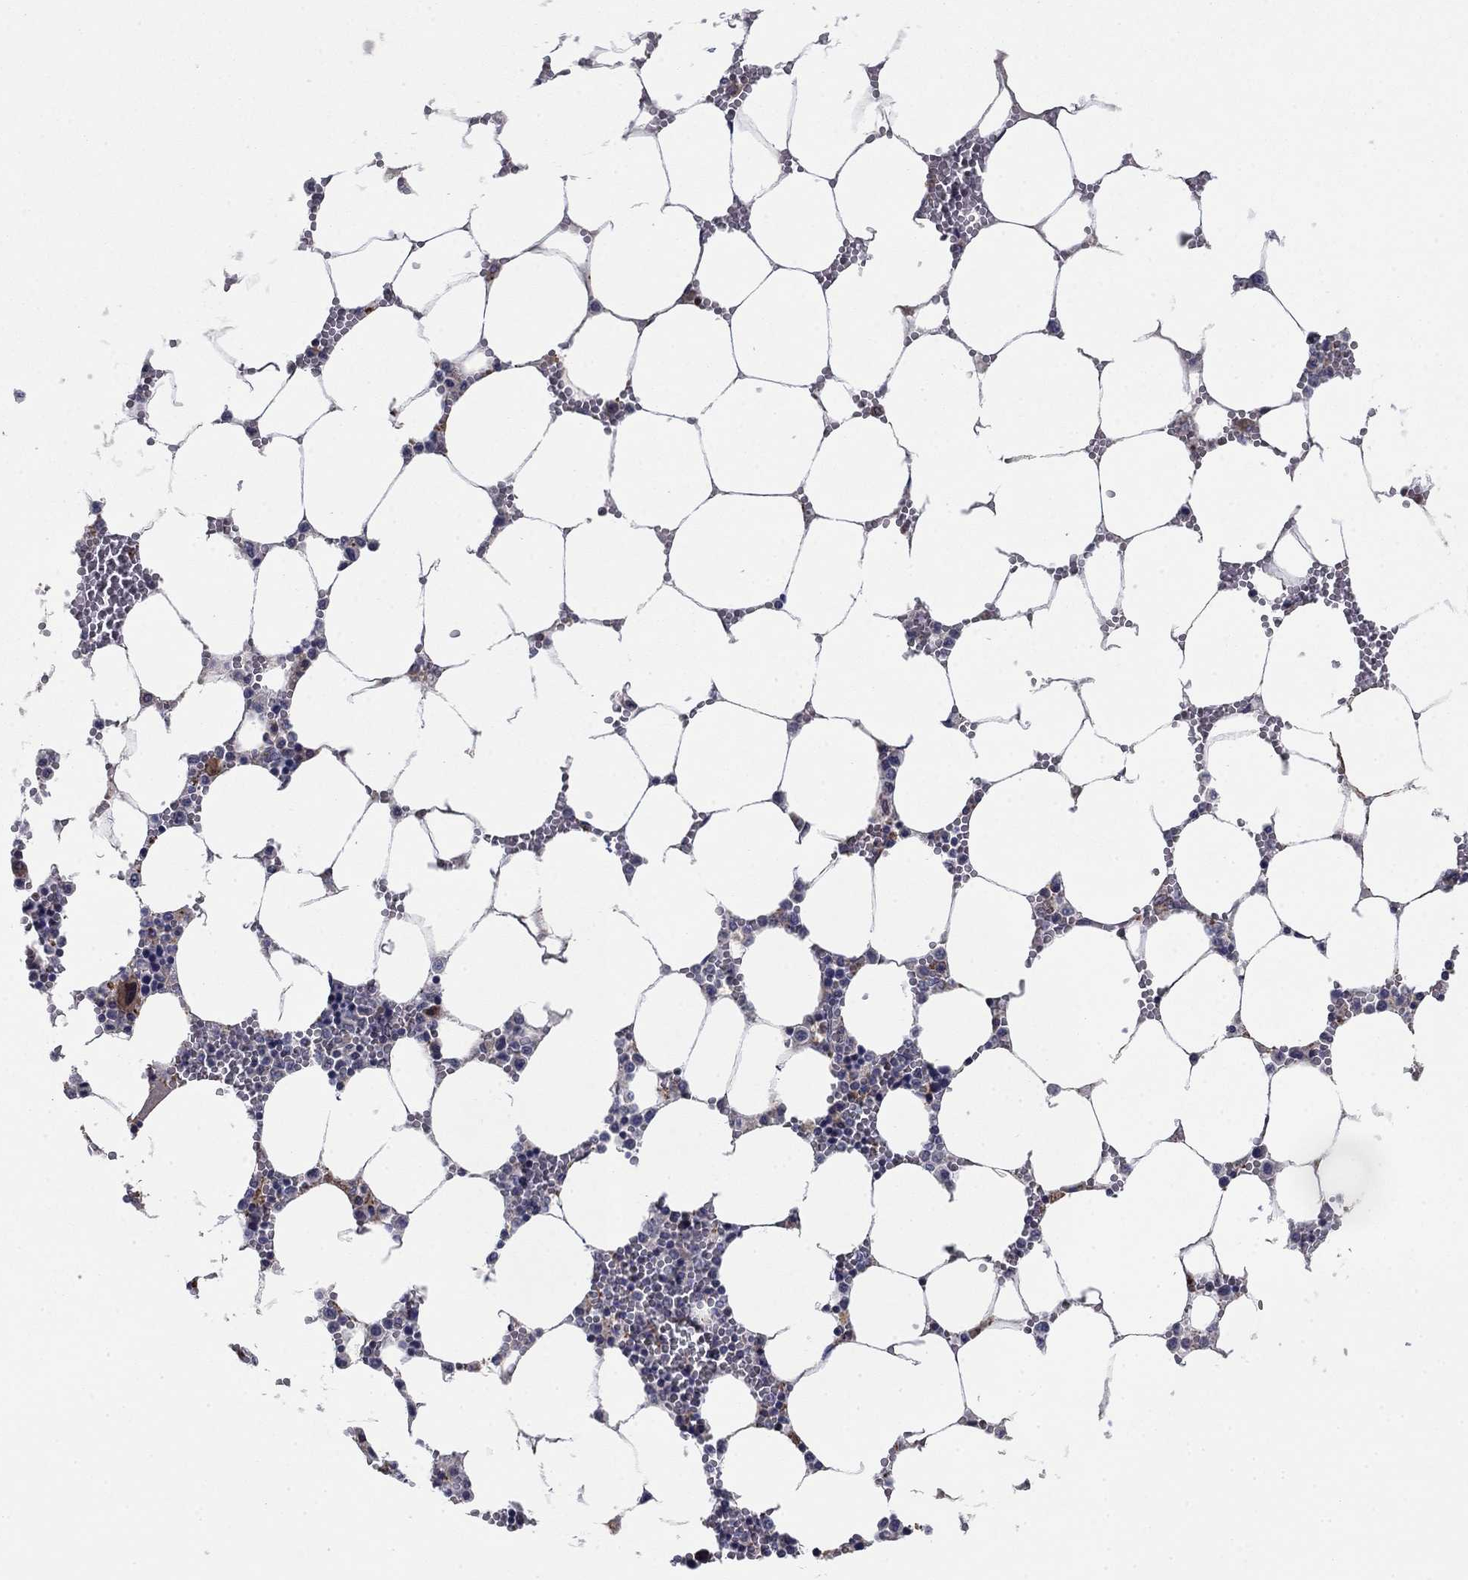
{"staining": {"intensity": "moderate", "quantity": "25%-75%", "location": "cytoplasmic/membranous"}, "tissue": "bone marrow", "cell_type": "Hematopoietic cells", "image_type": "normal", "snomed": [{"axis": "morphology", "description": "Normal tissue, NOS"}, {"axis": "topography", "description": "Bone marrow"}], "caption": "A brown stain highlights moderate cytoplasmic/membranous positivity of a protein in hematopoietic cells of benign bone marrow.", "gene": "MMAA", "patient": {"sex": "female", "age": 64}}